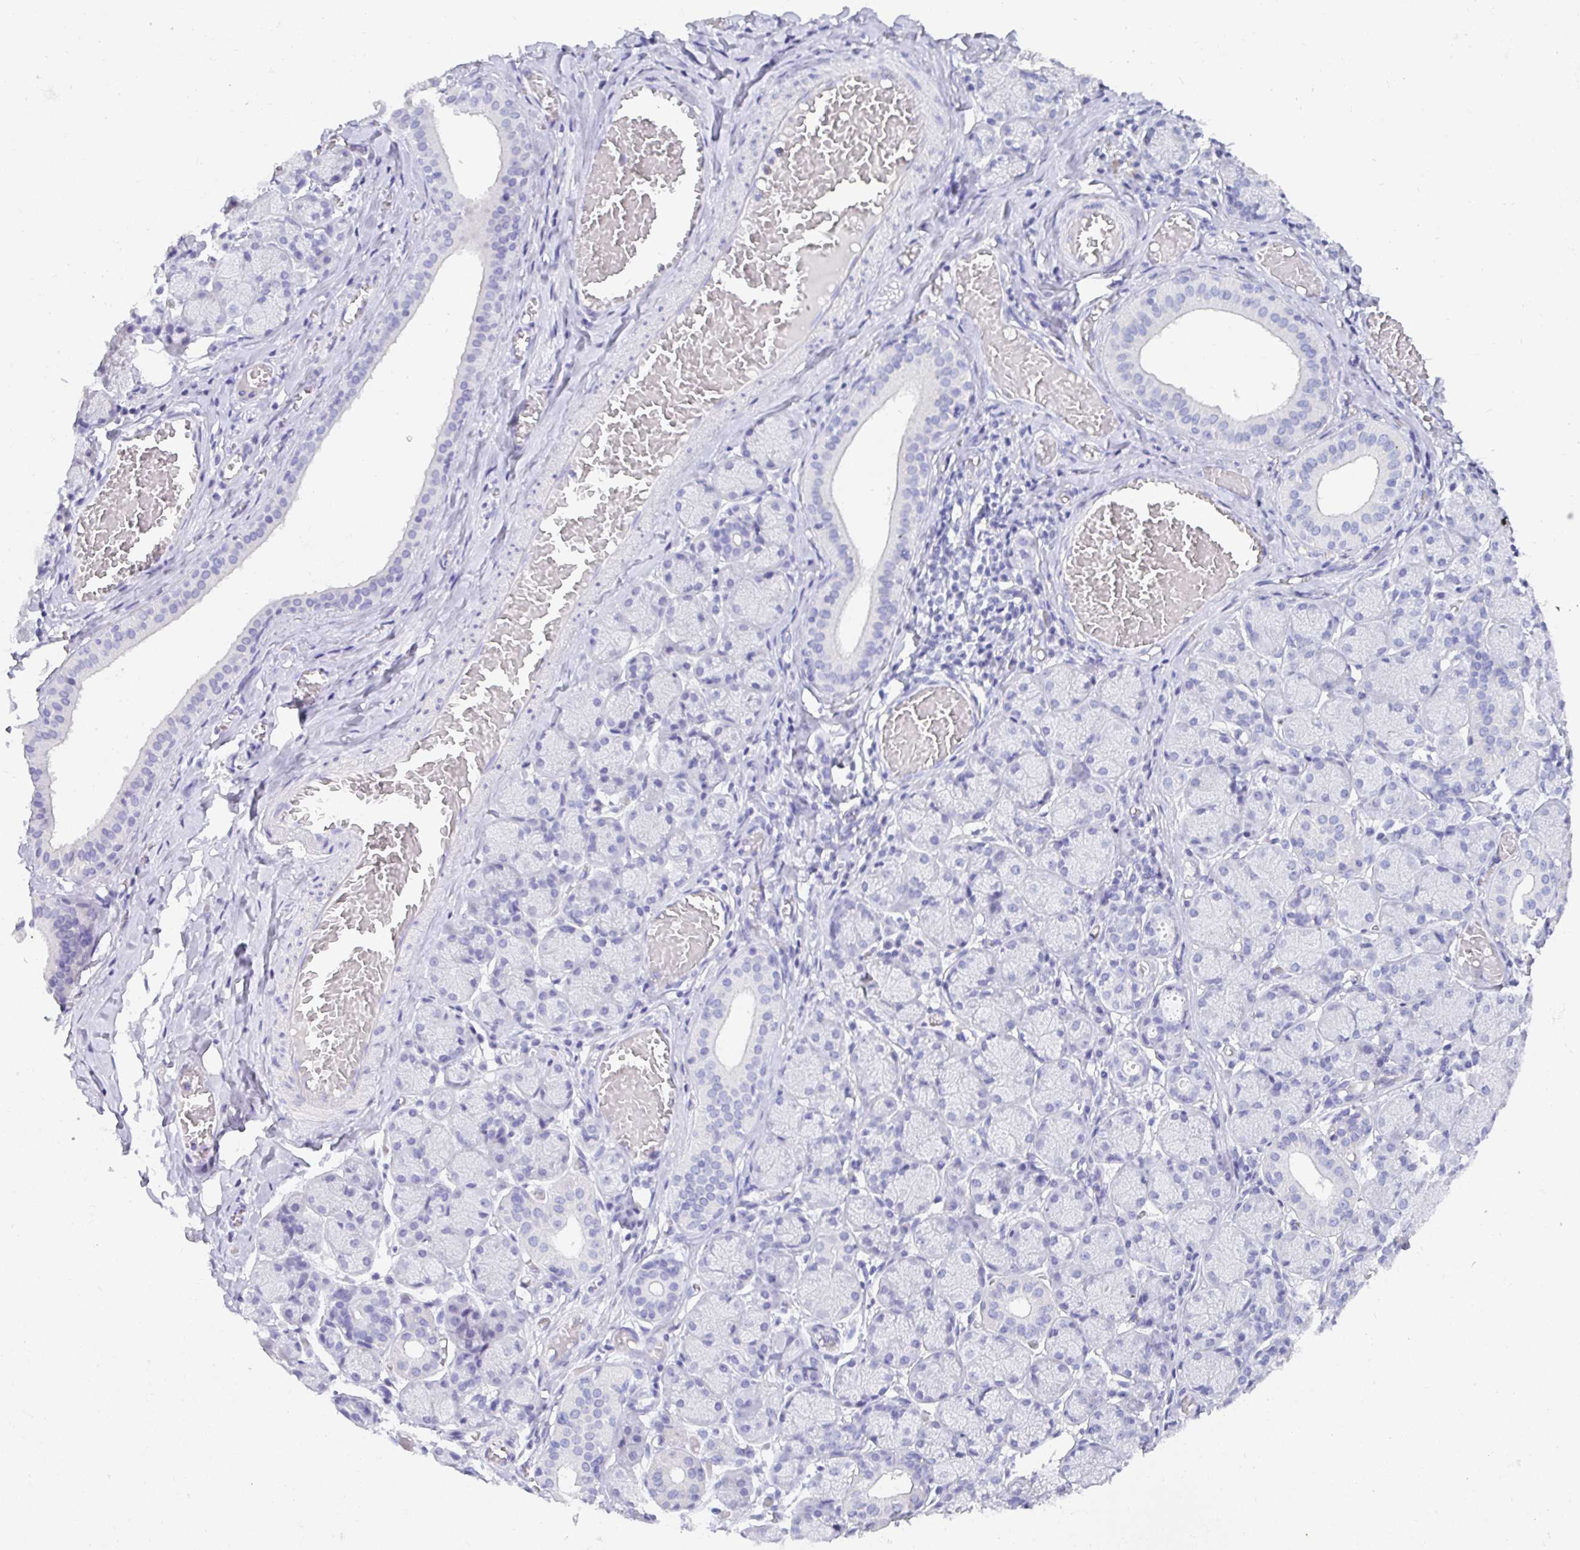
{"staining": {"intensity": "negative", "quantity": "none", "location": "none"}, "tissue": "salivary gland", "cell_type": "Glandular cells", "image_type": "normal", "snomed": [{"axis": "morphology", "description": "Normal tissue, NOS"}, {"axis": "topography", "description": "Salivary gland"}], "caption": "Salivary gland stained for a protein using IHC exhibits no positivity glandular cells.", "gene": "TMEM241", "patient": {"sex": "female", "age": 24}}